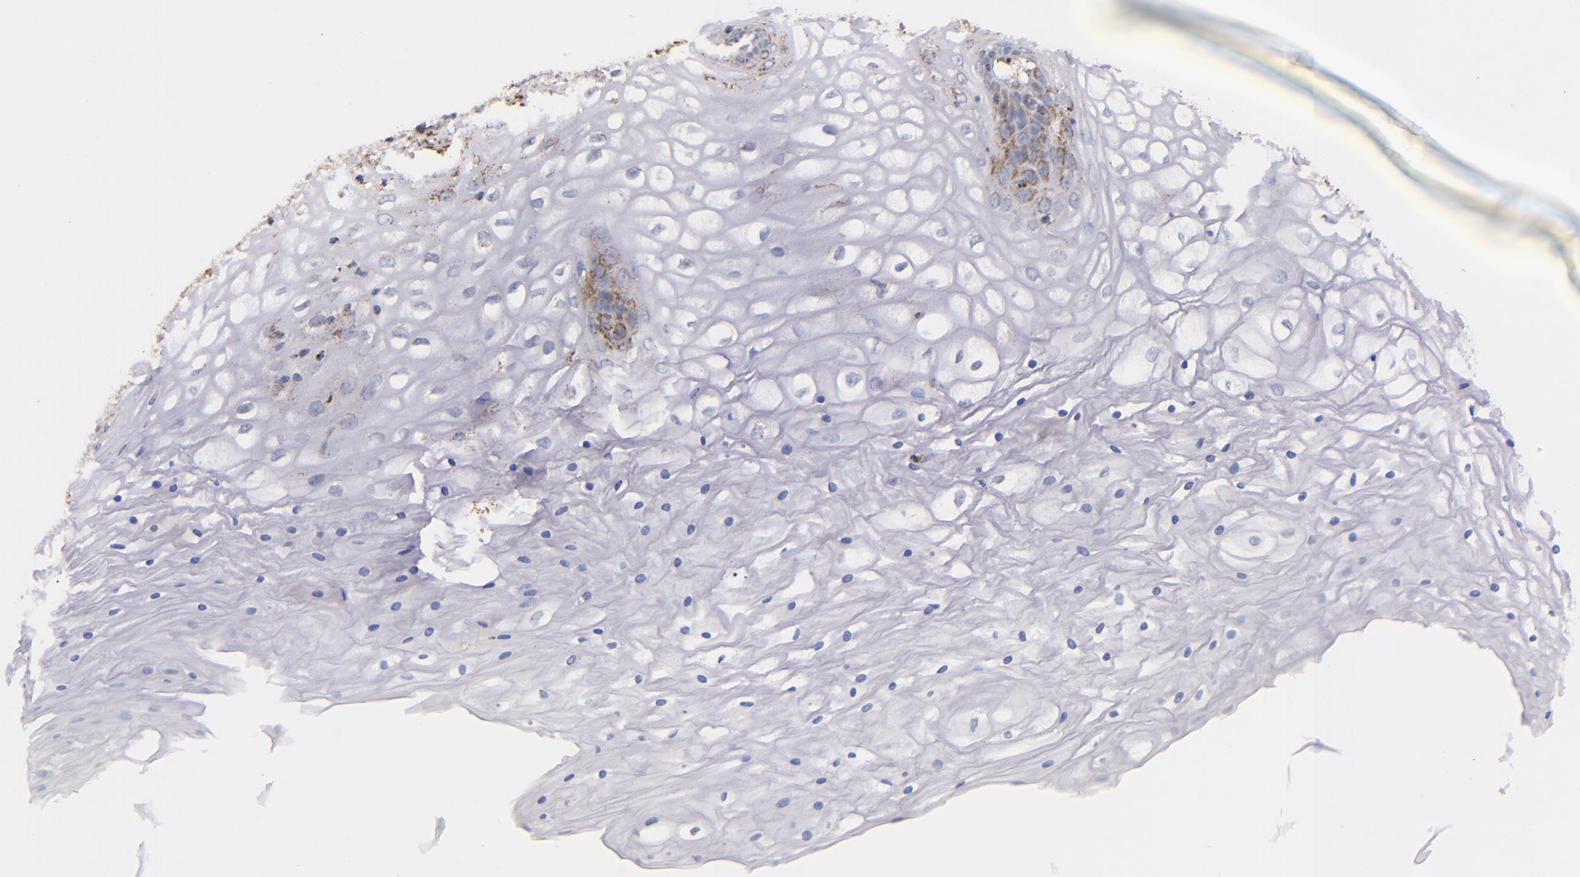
{"staining": {"intensity": "moderate", "quantity": "<25%", "location": "cytoplasmic/membranous"}, "tissue": "vagina", "cell_type": "Squamous epithelial cells", "image_type": "normal", "snomed": [{"axis": "morphology", "description": "Normal tissue, NOS"}, {"axis": "topography", "description": "Vagina"}], "caption": "About <25% of squamous epithelial cells in normal human vagina demonstrate moderate cytoplasmic/membranous protein staining as visualized by brown immunohistochemical staining.", "gene": "IDH3G", "patient": {"sex": "female", "age": 34}}